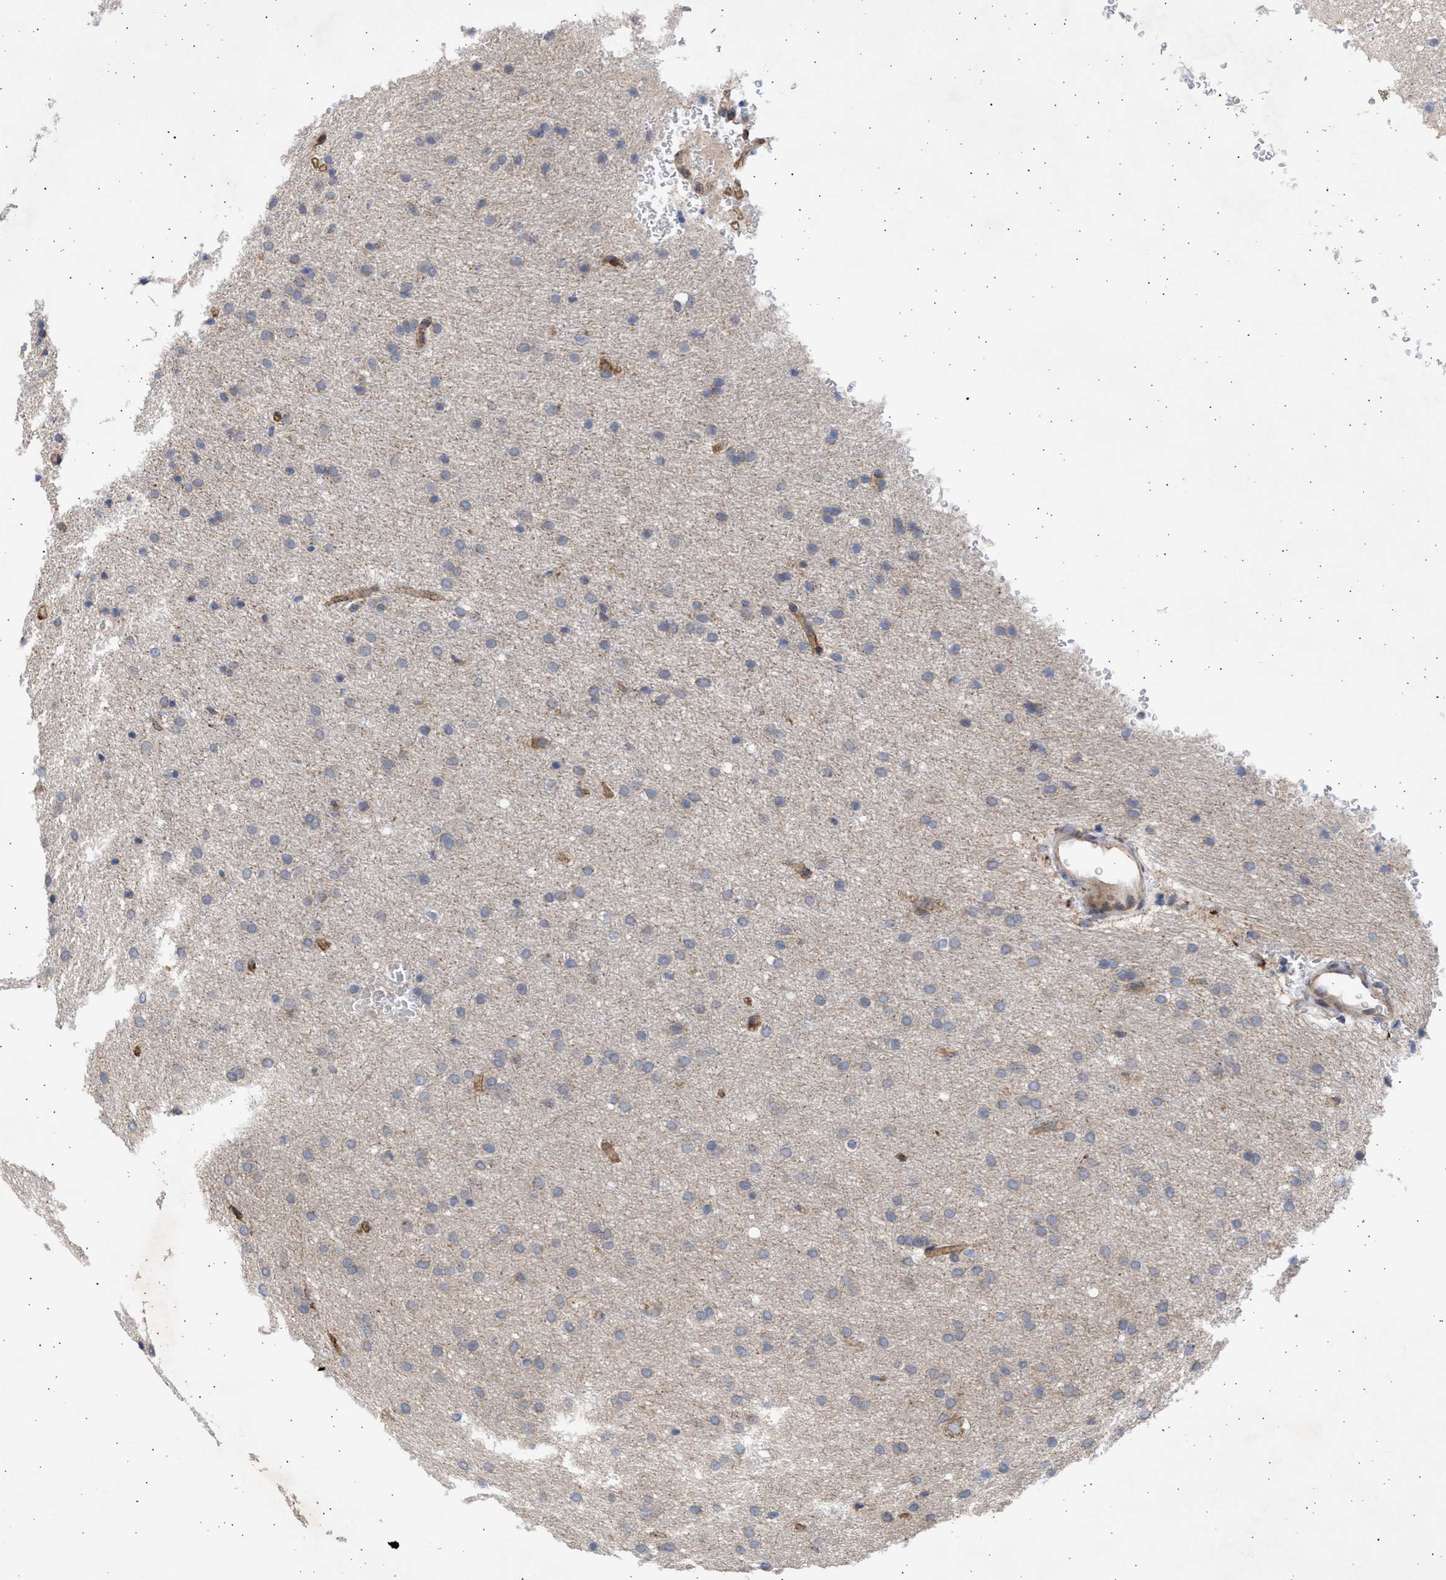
{"staining": {"intensity": "negative", "quantity": "none", "location": "none"}, "tissue": "glioma", "cell_type": "Tumor cells", "image_type": "cancer", "snomed": [{"axis": "morphology", "description": "Glioma, malignant, Low grade"}, {"axis": "topography", "description": "Brain"}], "caption": "This image is of glioma stained with IHC to label a protein in brown with the nuclei are counter-stained blue. There is no positivity in tumor cells.", "gene": "TTC19", "patient": {"sex": "female", "age": 37}}